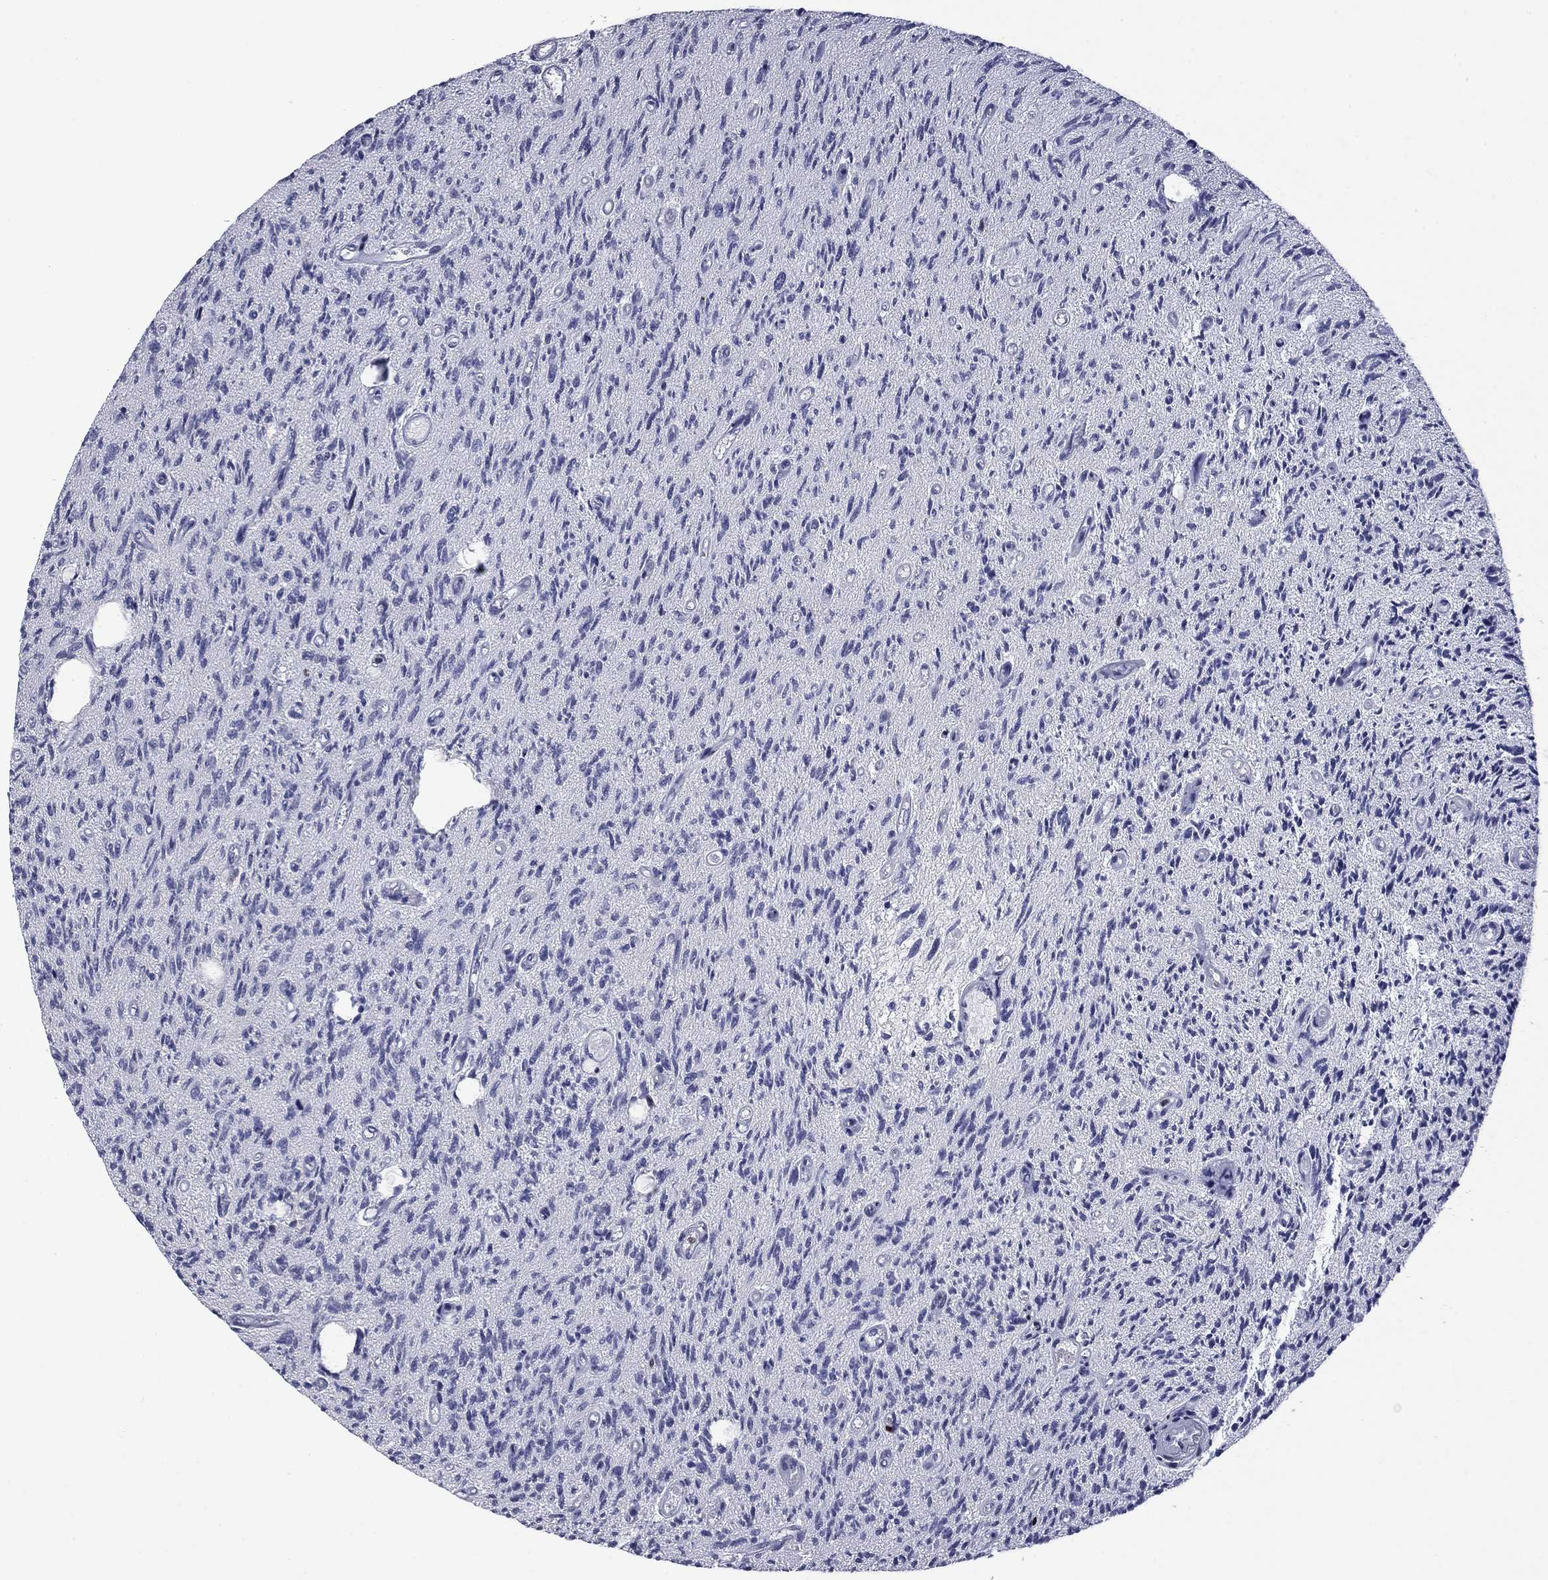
{"staining": {"intensity": "negative", "quantity": "none", "location": "none"}, "tissue": "glioma", "cell_type": "Tumor cells", "image_type": "cancer", "snomed": [{"axis": "morphology", "description": "Glioma, malignant, High grade"}, {"axis": "topography", "description": "Brain"}], "caption": "This is a image of immunohistochemistry staining of malignant glioma (high-grade), which shows no expression in tumor cells.", "gene": "IKZF3", "patient": {"sex": "male", "age": 64}}